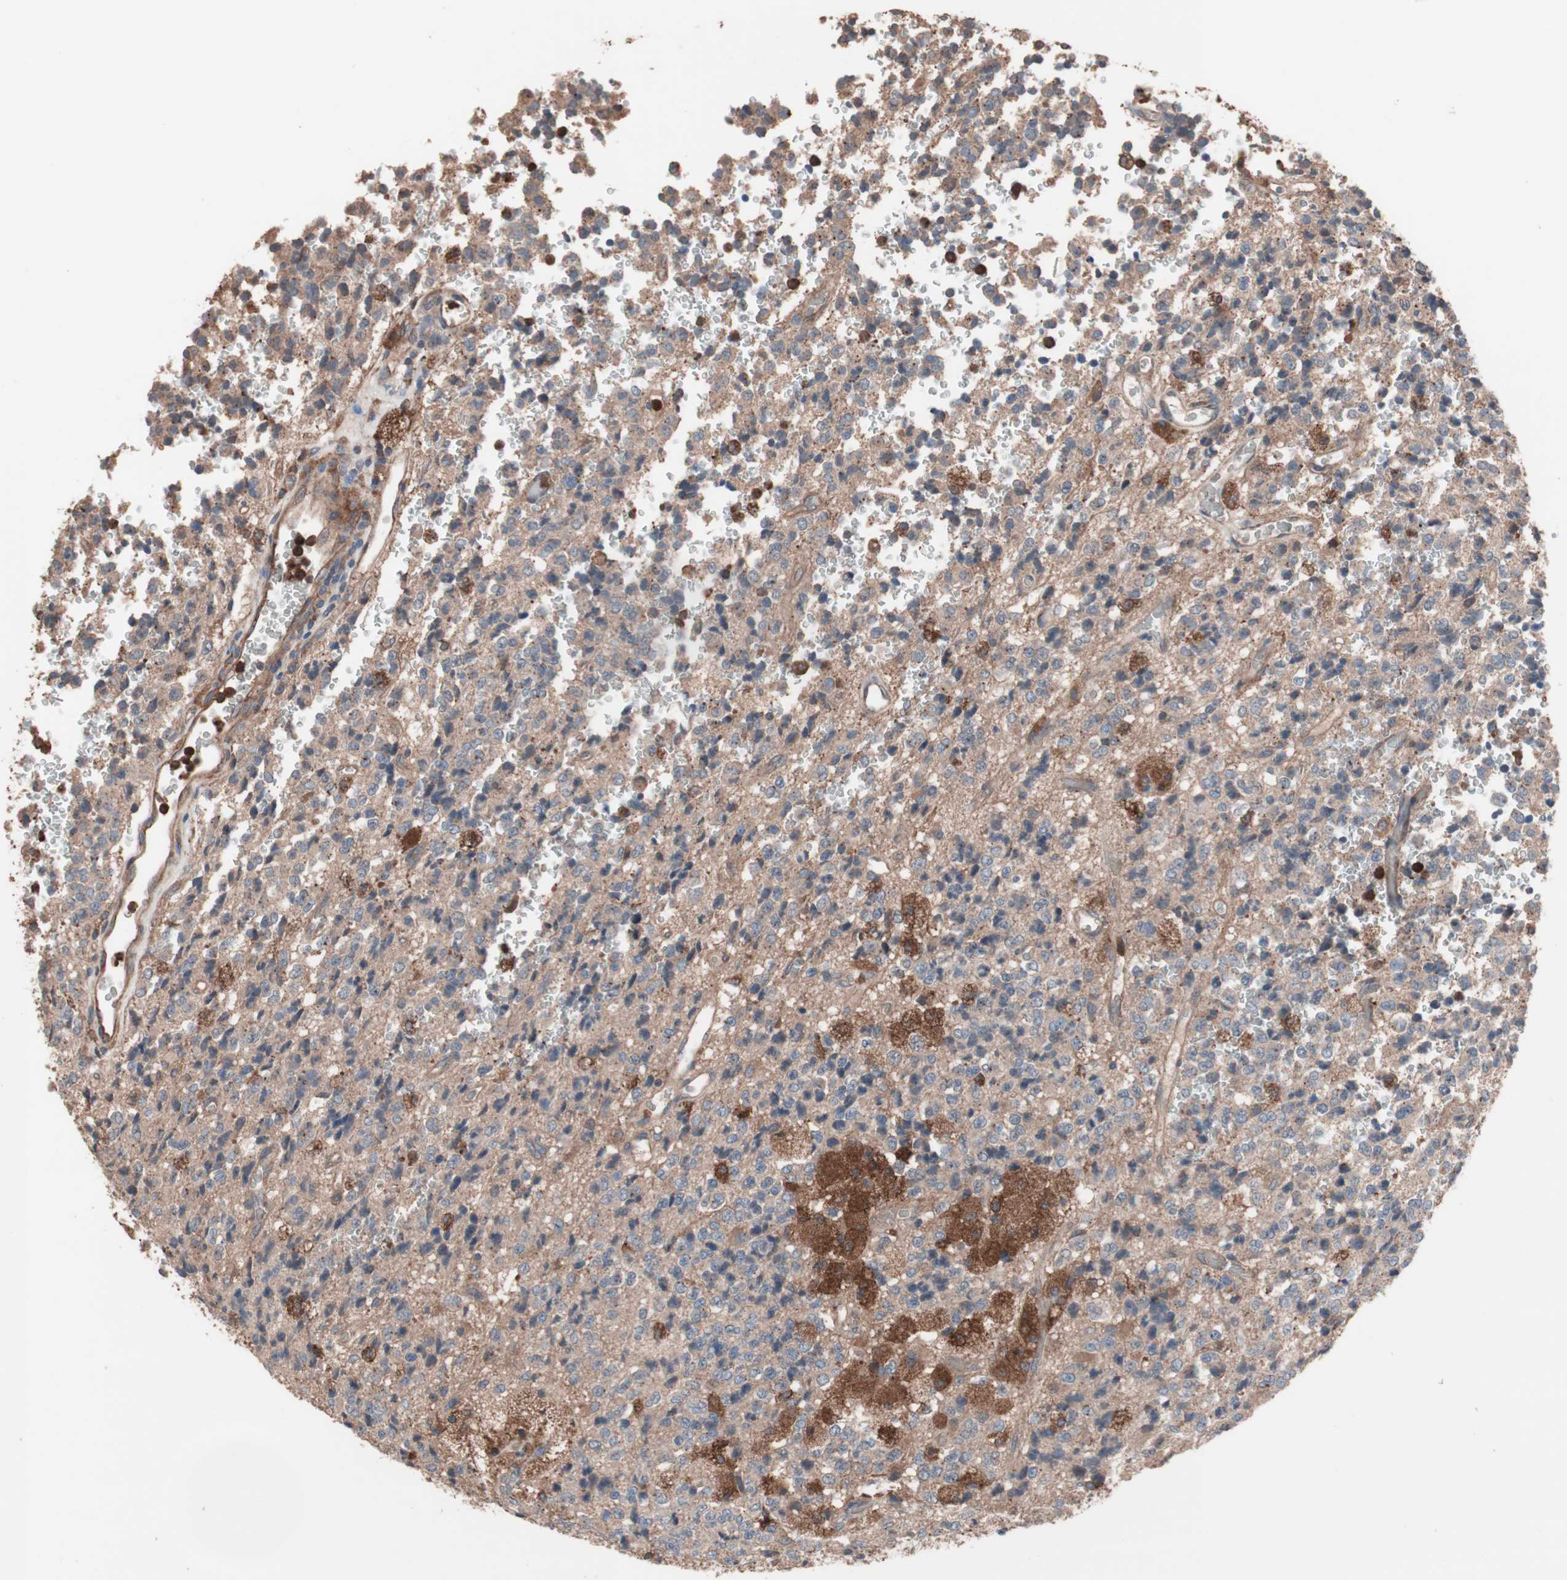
{"staining": {"intensity": "moderate", "quantity": "25%-75%", "location": "cytoplasmic/membranous"}, "tissue": "glioma", "cell_type": "Tumor cells", "image_type": "cancer", "snomed": [{"axis": "morphology", "description": "Glioma, malignant, High grade"}, {"axis": "topography", "description": "pancreas cauda"}], "caption": "Immunohistochemistry histopathology image of neoplastic tissue: human glioma stained using immunohistochemistry (IHC) demonstrates medium levels of moderate protein expression localized specifically in the cytoplasmic/membranous of tumor cells, appearing as a cytoplasmic/membranous brown color.", "gene": "ATG7", "patient": {"sex": "male", "age": 60}}